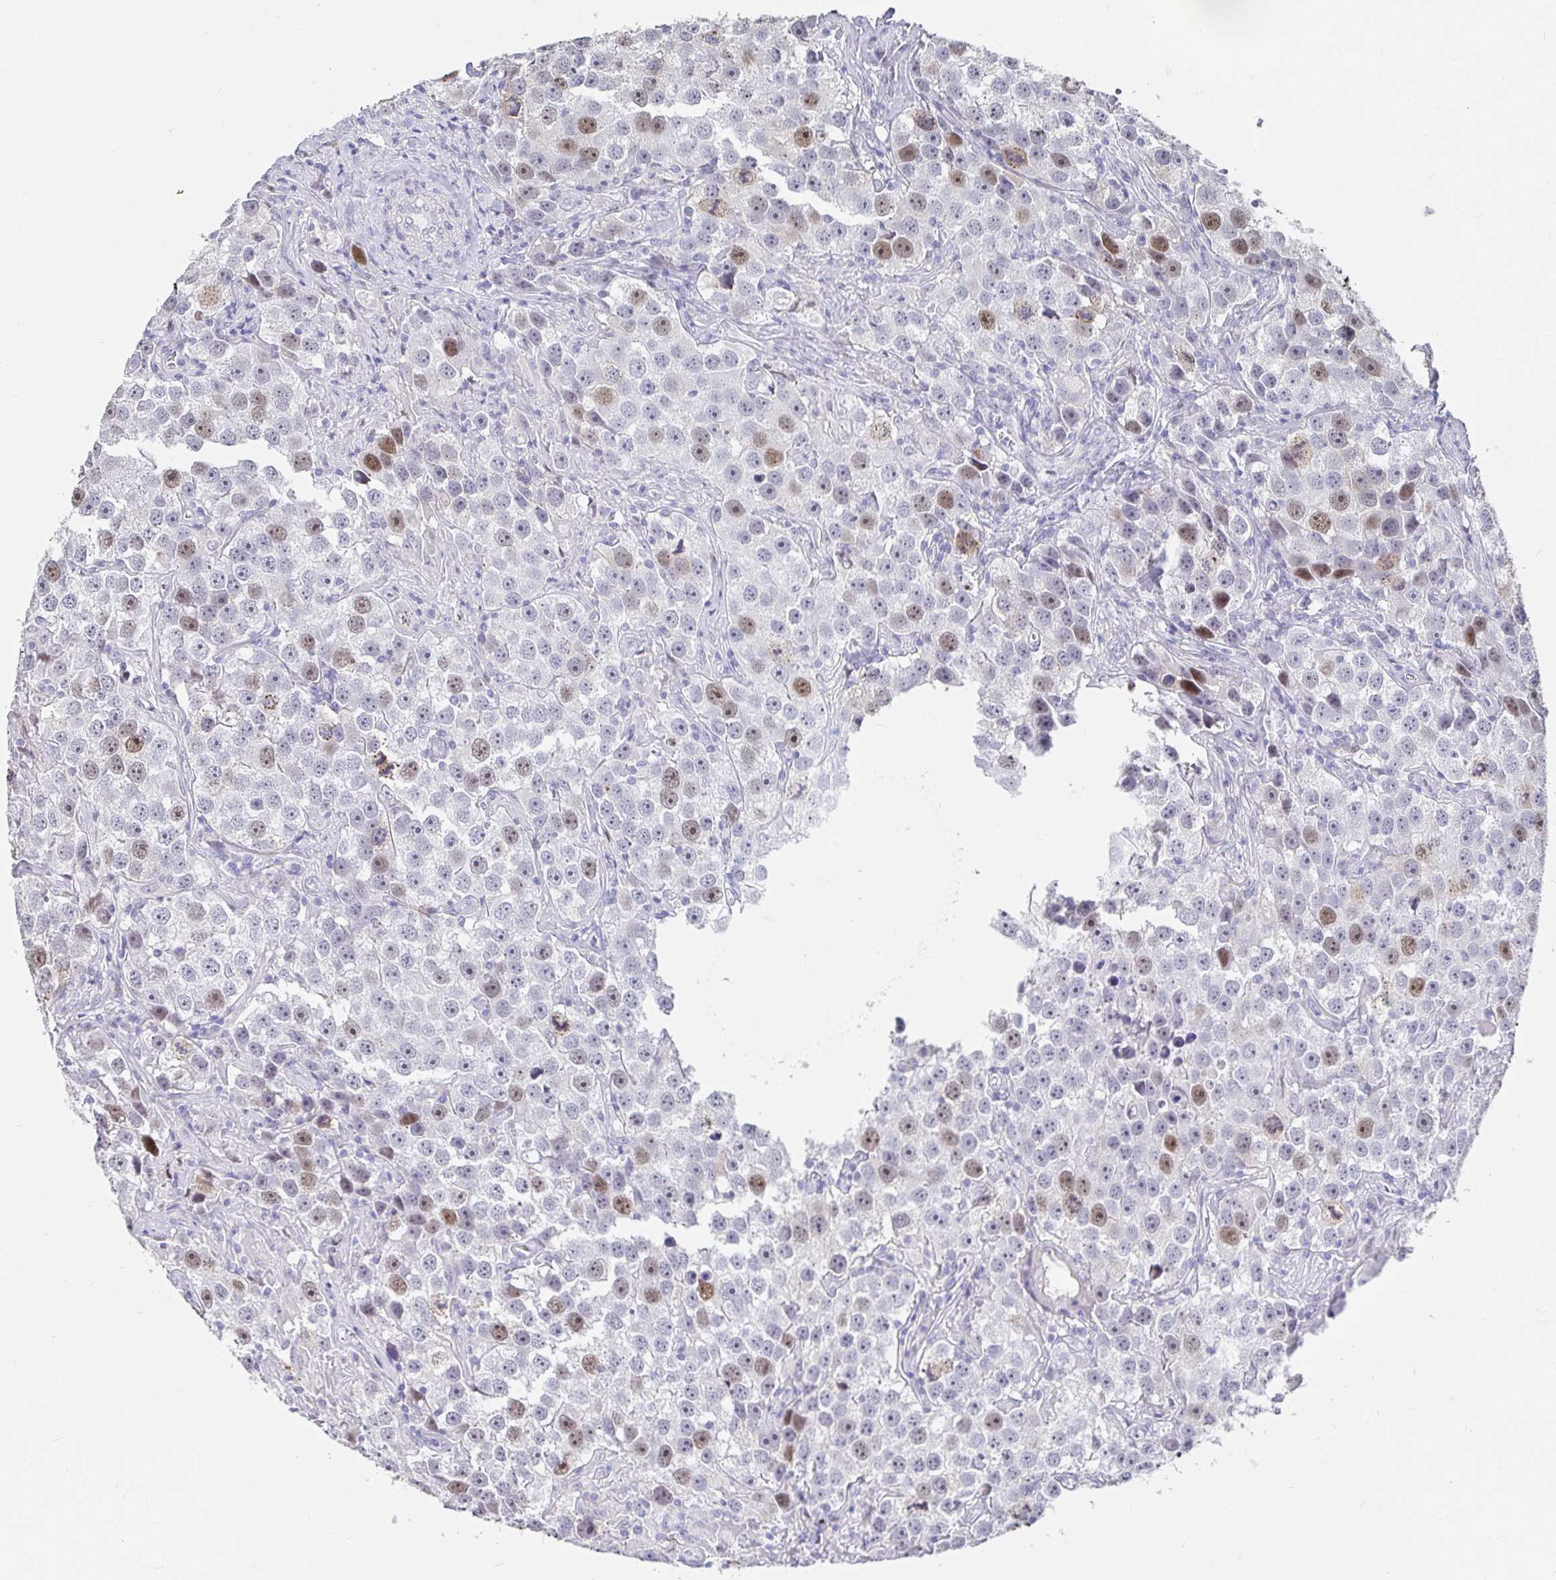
{"staining": {"intensity": "moderate", "quantity": "25%-75%", "location": "nuclear"}, "tissue": "testis cancer", "cell_type": "Tumor cells", "image_type": "cancer", "snomed": [{"axis": "morphology", "description": "Seminoma, NOS"}, {"axis": "topography", "description": "Testis"}], "caption": "Human testis cancer (seminoma) stained with a brown dye shows moderate nuclear positive positivity in about 25%-75% of tumor cells.", "gene": "ANLN", "patient": {"sex": "male", "age": 49}}